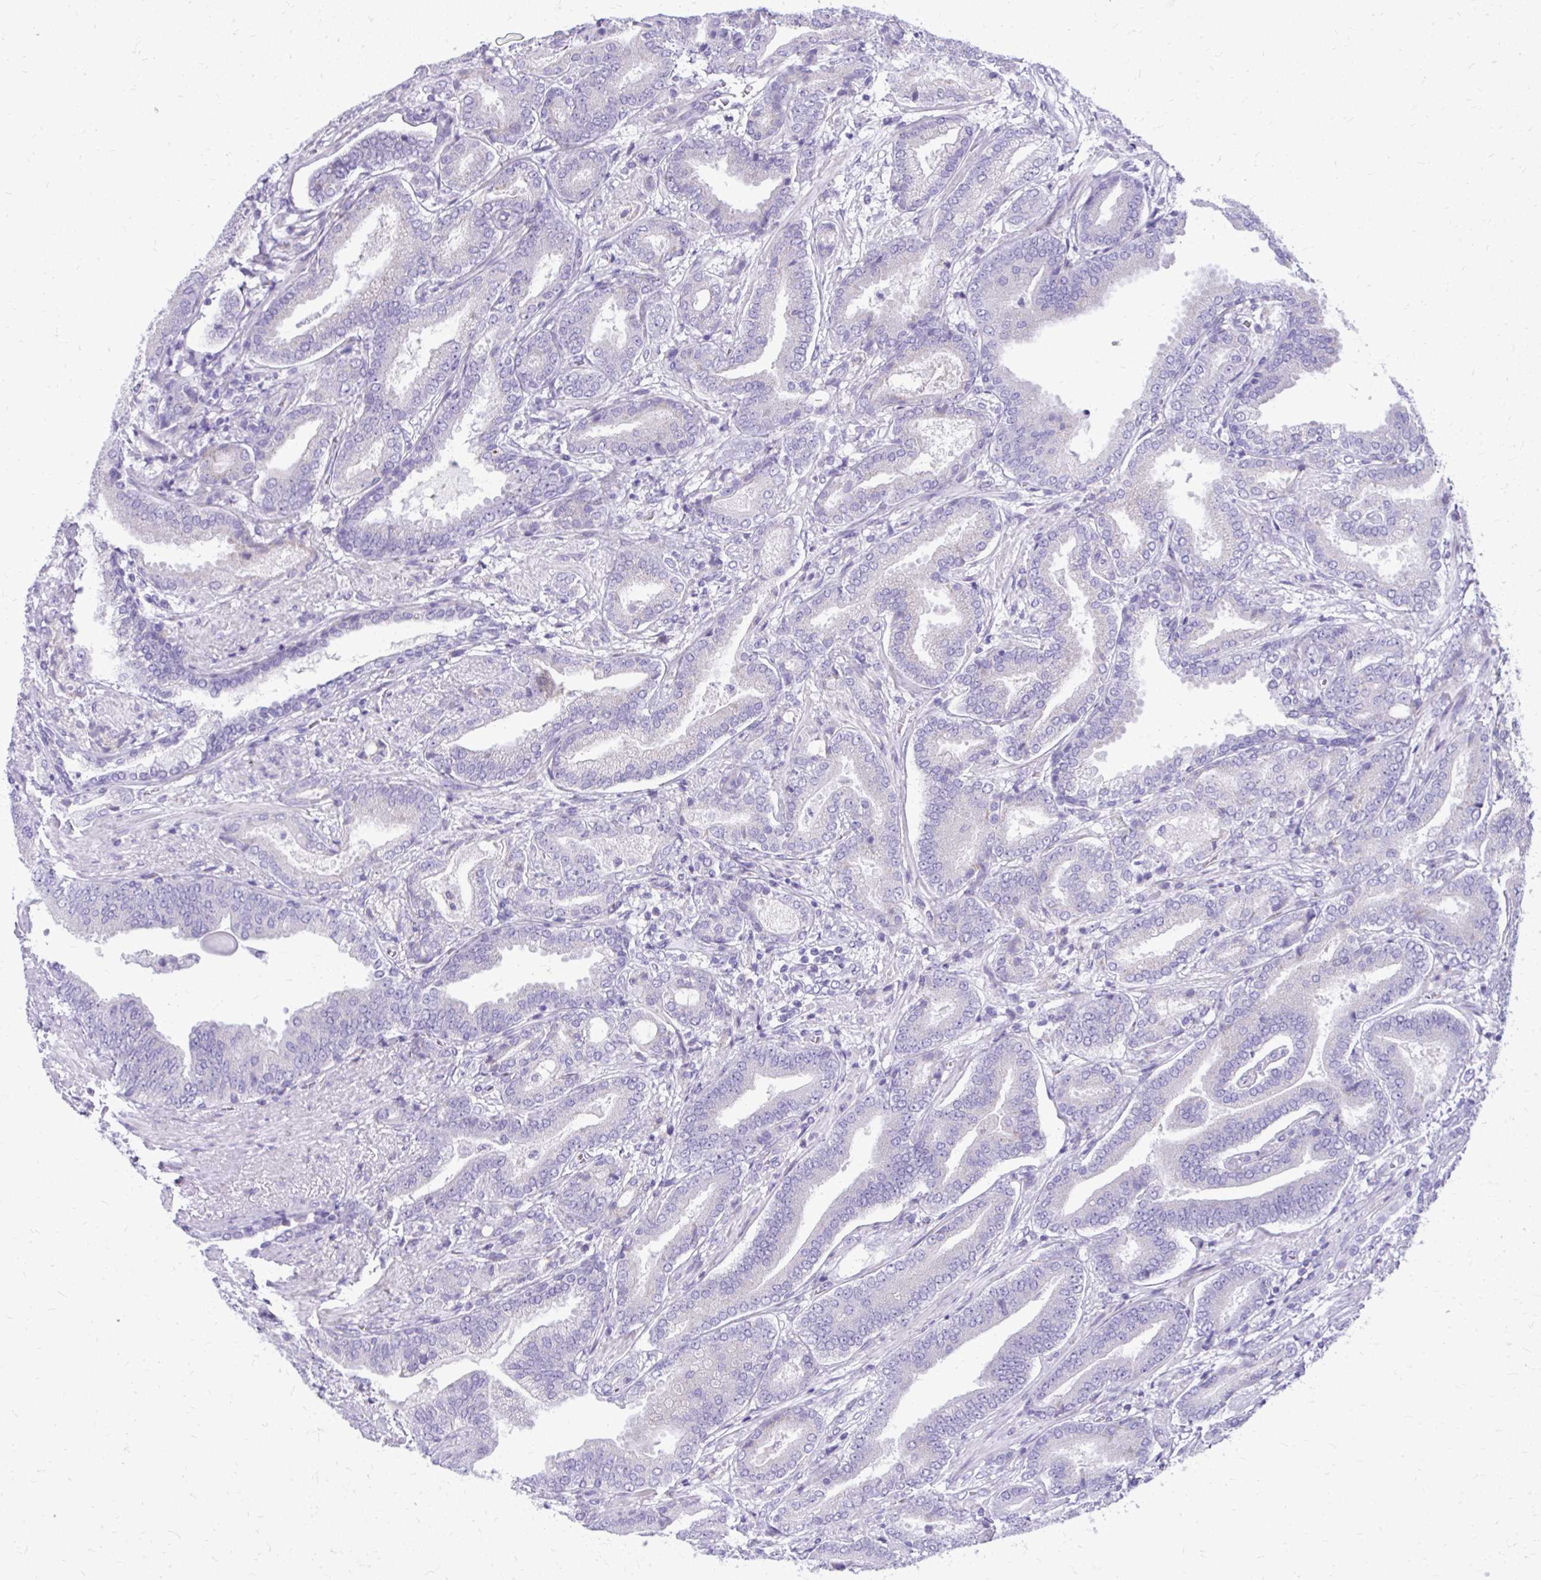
{"staining": {"intensity": "negative", "quantity": "none", "location": "none"}, "tissue": "prostate cancer", "cell_type": "Tumor cells", "image_type": "cancer", "snomed": [{"axis": "morphology", "description": "Adenocarcinoma, High grade"}, {"axis": "topography", "description": "Prostate"}], "caption": "Human prostate adenocarcinoma (high-grade) stained for a protein using immunohistochemistry (IHC) exhibits no staining in tumor cells.", "gene": "BCL6B", "patient": {"sex": "male", "age": 62}}